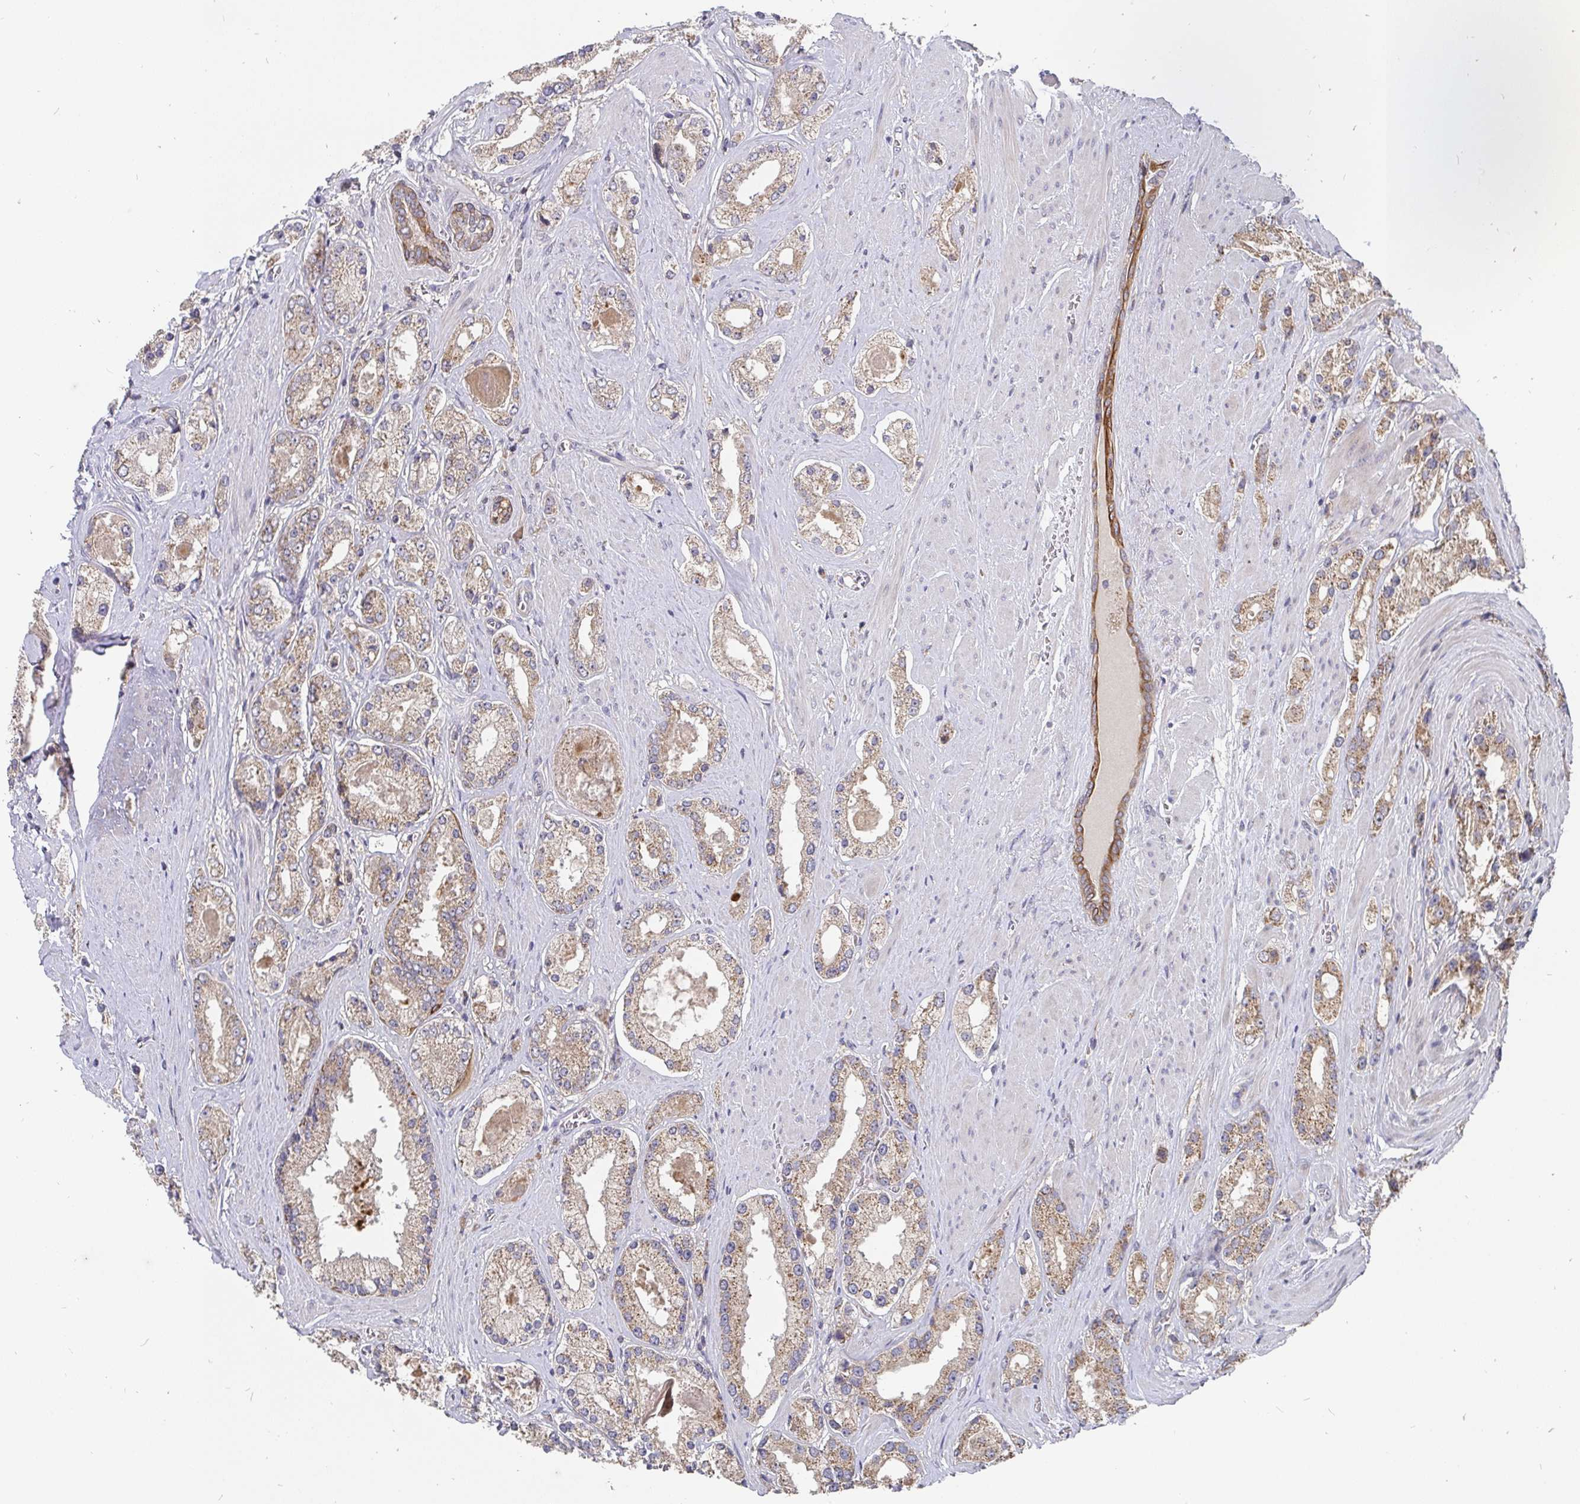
{"staining": {"intensity": "moderate", "quantity": ">75%", "location": "cytoplasmic/membranous"}, "tissue": "prostate cancer", "cell_type": "Tumor cells", "image_type": "cancer", "snomed": [{"axis": "morphology", "description": "Adenocarcinoma, High grade"}, {"axis": "topography", "description": "Prostate"}], "caption": "DAB immunohistochemical staining of prostate high-grade adenocarcinoma displays moderate cytoplasmic/membranous protein staining in about >75% of tumor cells.", "gene": "PDF", "patient": {"sex": "male", "age": 67}}